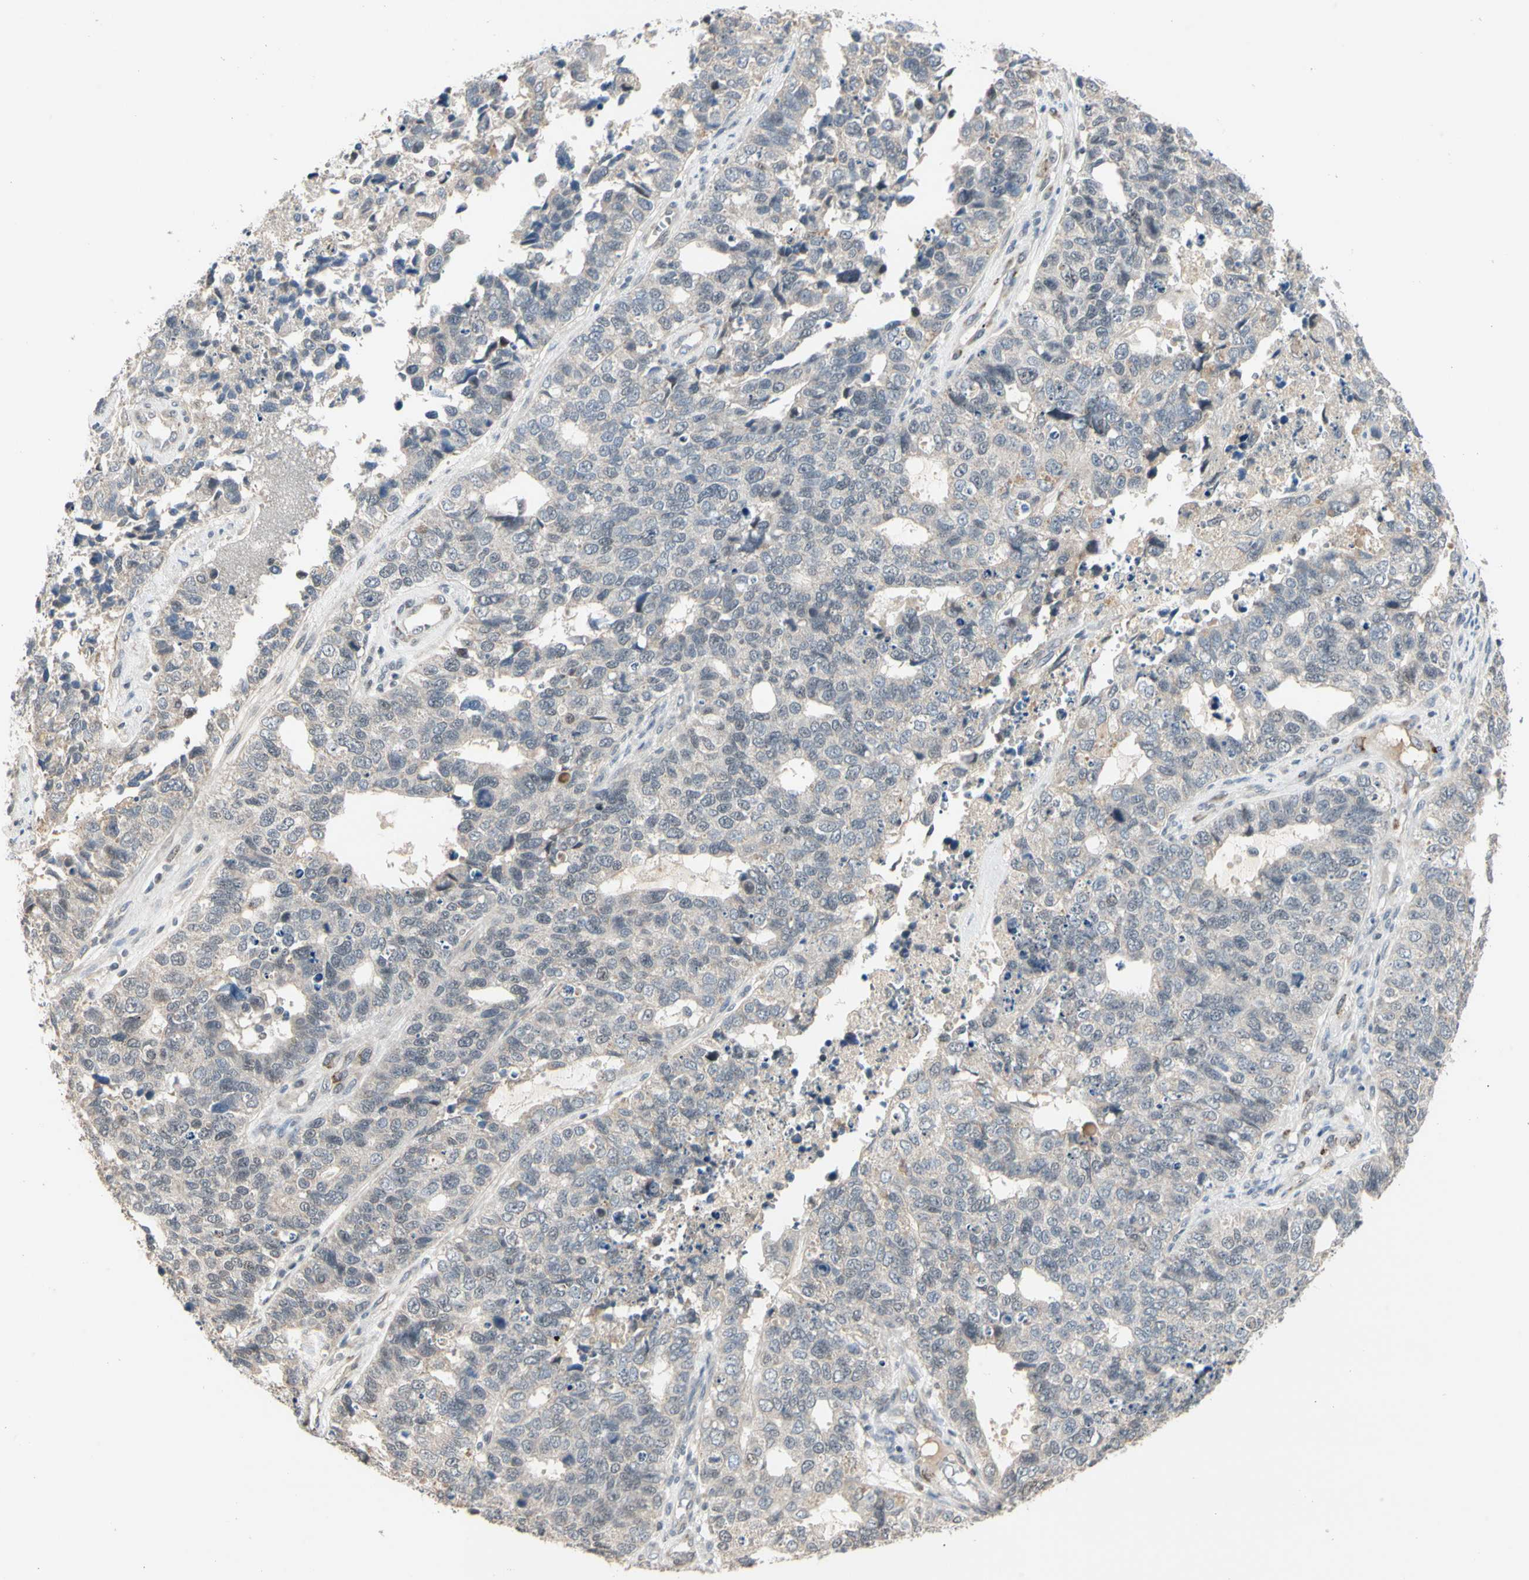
{"staining": {"intensity": "negative", "quantity": "none", "location": "none"}, "tissue": "cervical cancer", "cell_type": "Tumor cells", "image_type": "cancer", "snomed": [{"axis": "morphology", "description": "Squamous cell carcinoma, NOS"}, {"axis": "topography", "description": "Cervix"}], "caption": "DAB (3,3'-diaminobenzidine) immunohistochemical staining of cervical squamous cell carcinoma exhibits no significant expression in tumor cells. (IHC, brightfield microscopy, high magnification).", "gene": "GREM1", "patient": {"sex": "female", "age": 63}}